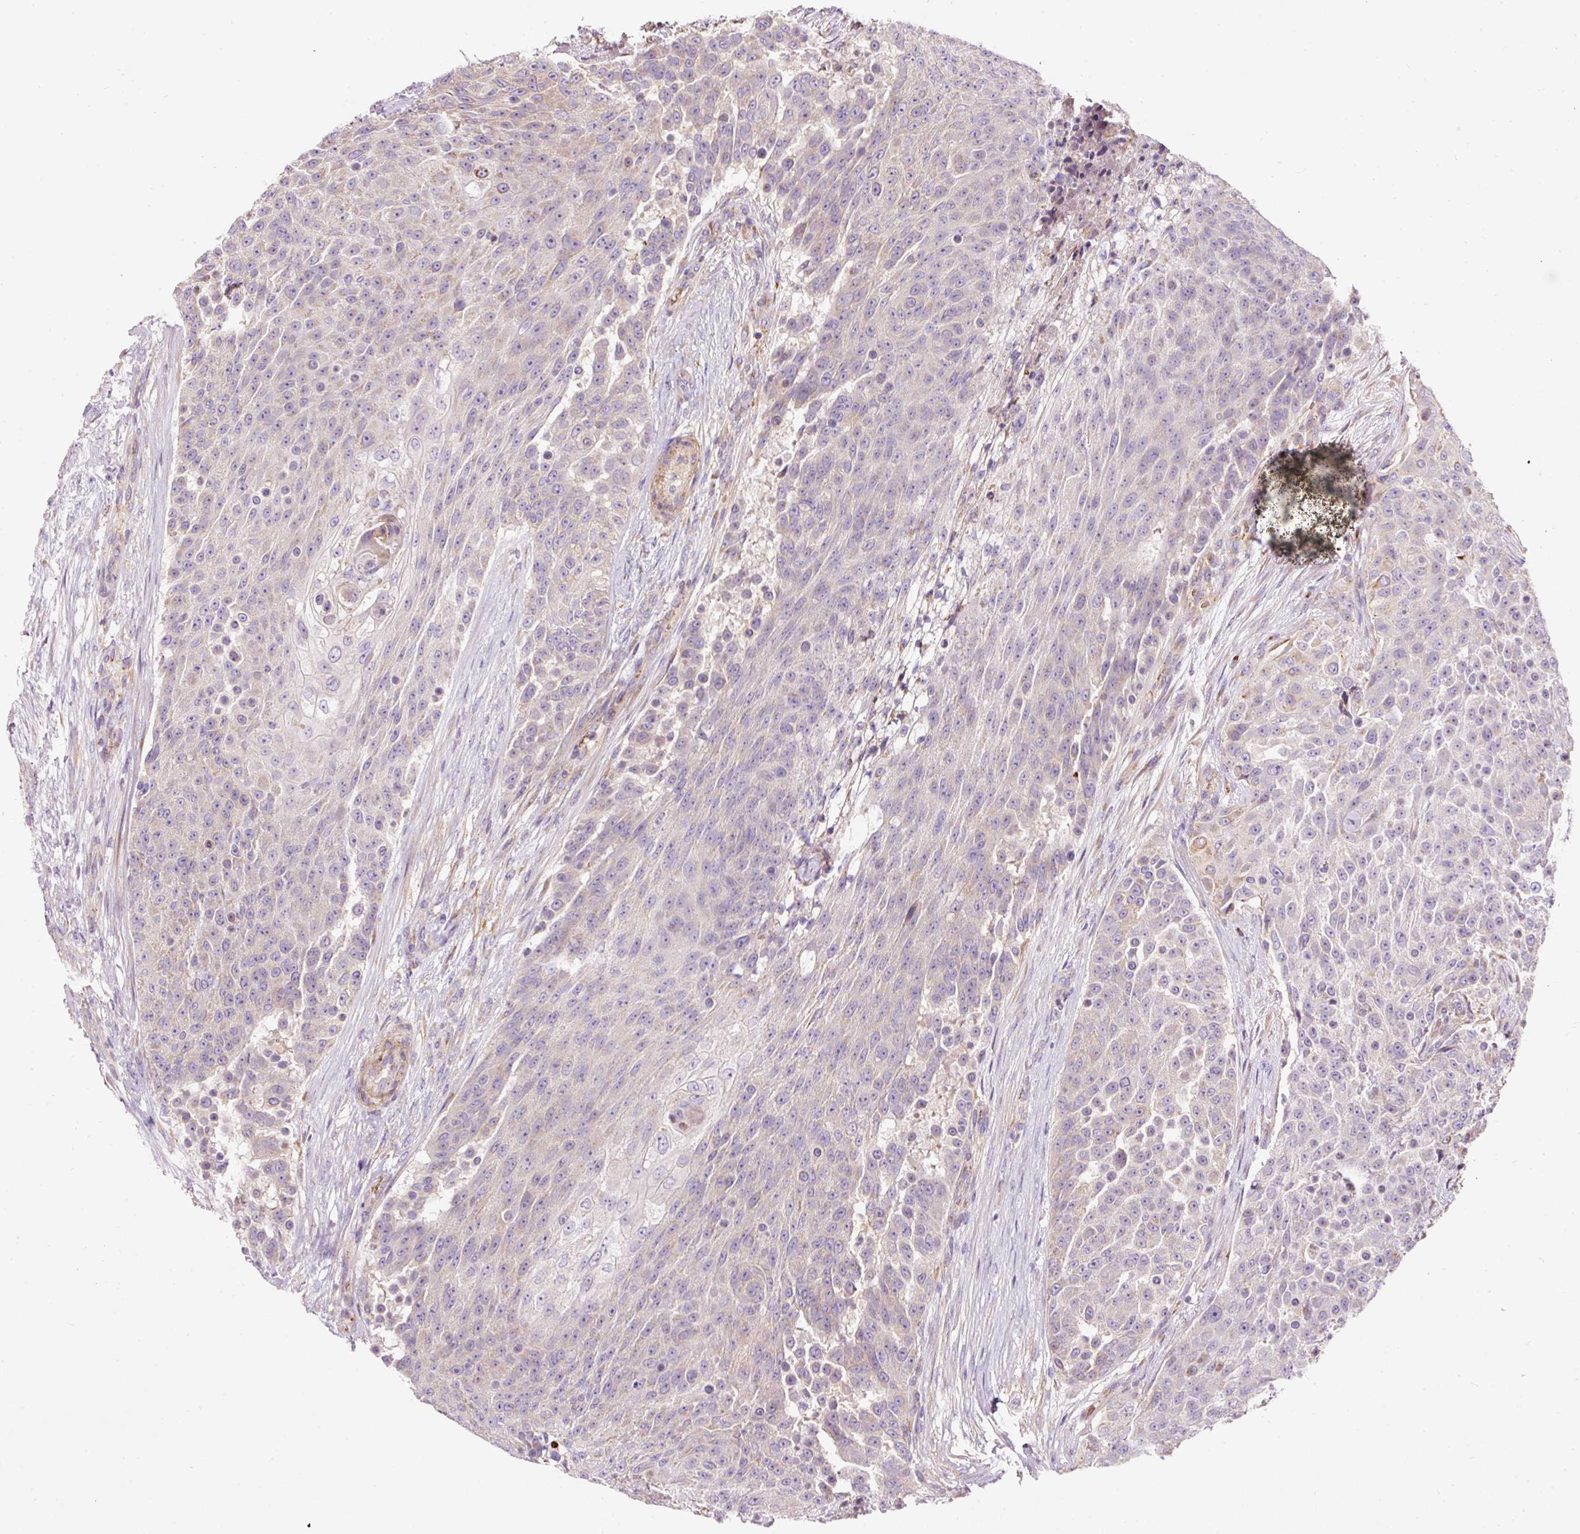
{"staining": {"intensity": "weak", "quantity": "<25%", "location": "cytoplasmic/membranous"}, "tissue": "urothelial cancer", "cell_type": "Tumor cells", "image_type": "cancer", "snomed": [{"axis": "morphology", "description": "Urothelial carcinoma, High grade"}, {"axis": "topography", "description": "Urinary bladder"}], "caption": "Immunohistochemistry (IHC) image of neoplastic tissue: urothelial cancer stained with DAB (3,3'-diaminobenzidine) shows no significant protein positivity in tumor cells.", "gene": "PRRC2A", "patient": {"sex": "female", "age": 63}}